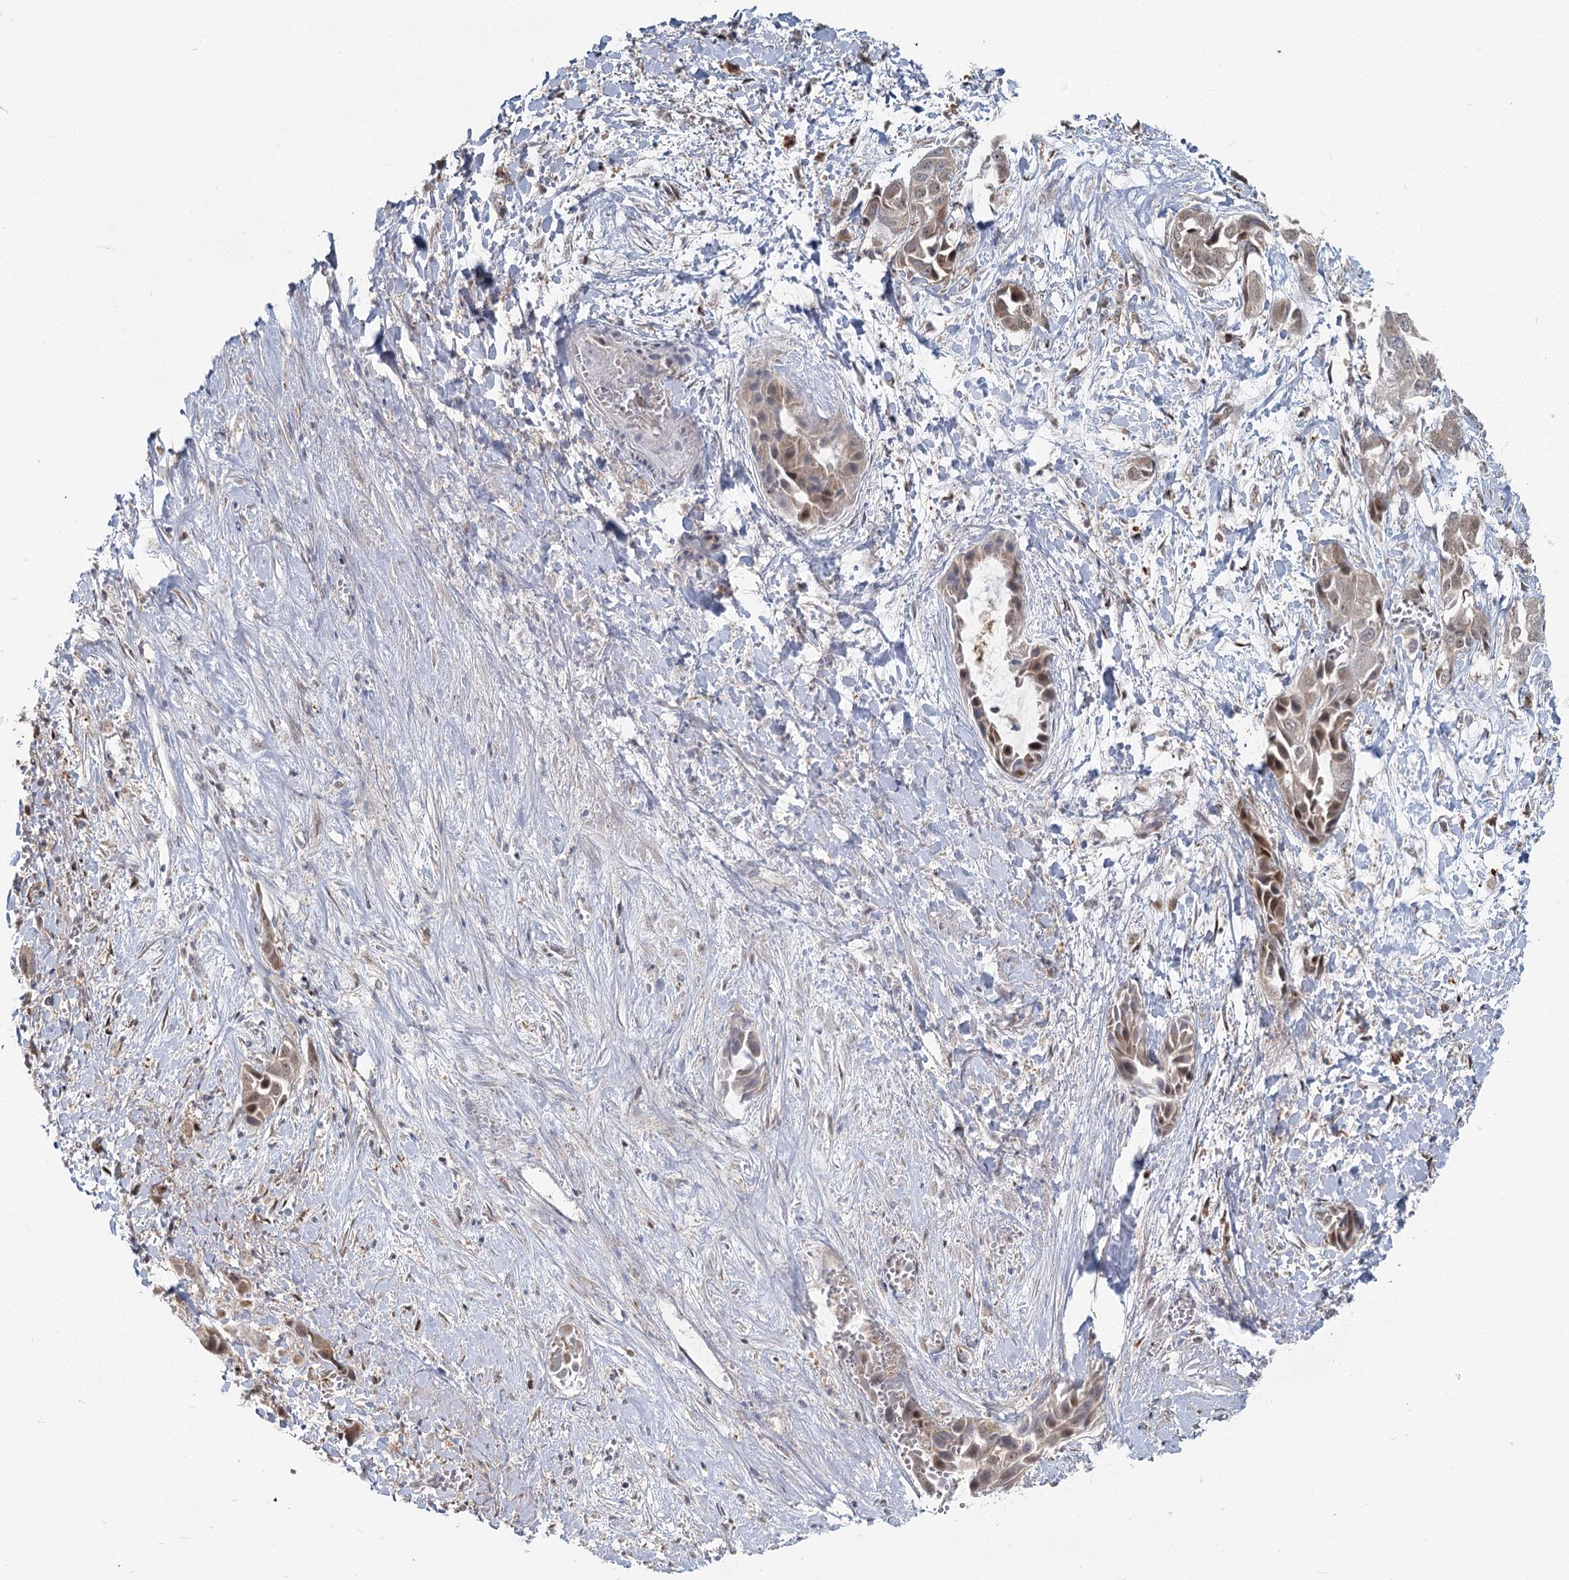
{"staining": {"intensity": "moderate", "quantity": ">75%", "location": "cytoplasmic/membranous,nuclear"}, "tissue": "liver cancer", "cell_type": "Tumor cells", "image_type": "cancer", "snomed": [{"axis": "morphology", "description": "Cholangiocarcinoma"}, {"axis": "topography", "description": "Liver"}], "caption": "Immunohistochemistry (IHC) micrograph of liver cancer stained for a protein (brown), which demonstrates medium levels of moderate cytoplasmic/membranous and nuclear staining in about >75% of tumor cells.", "gene": "THNSL1", "patient": {"sex": "female", "age": 52}}